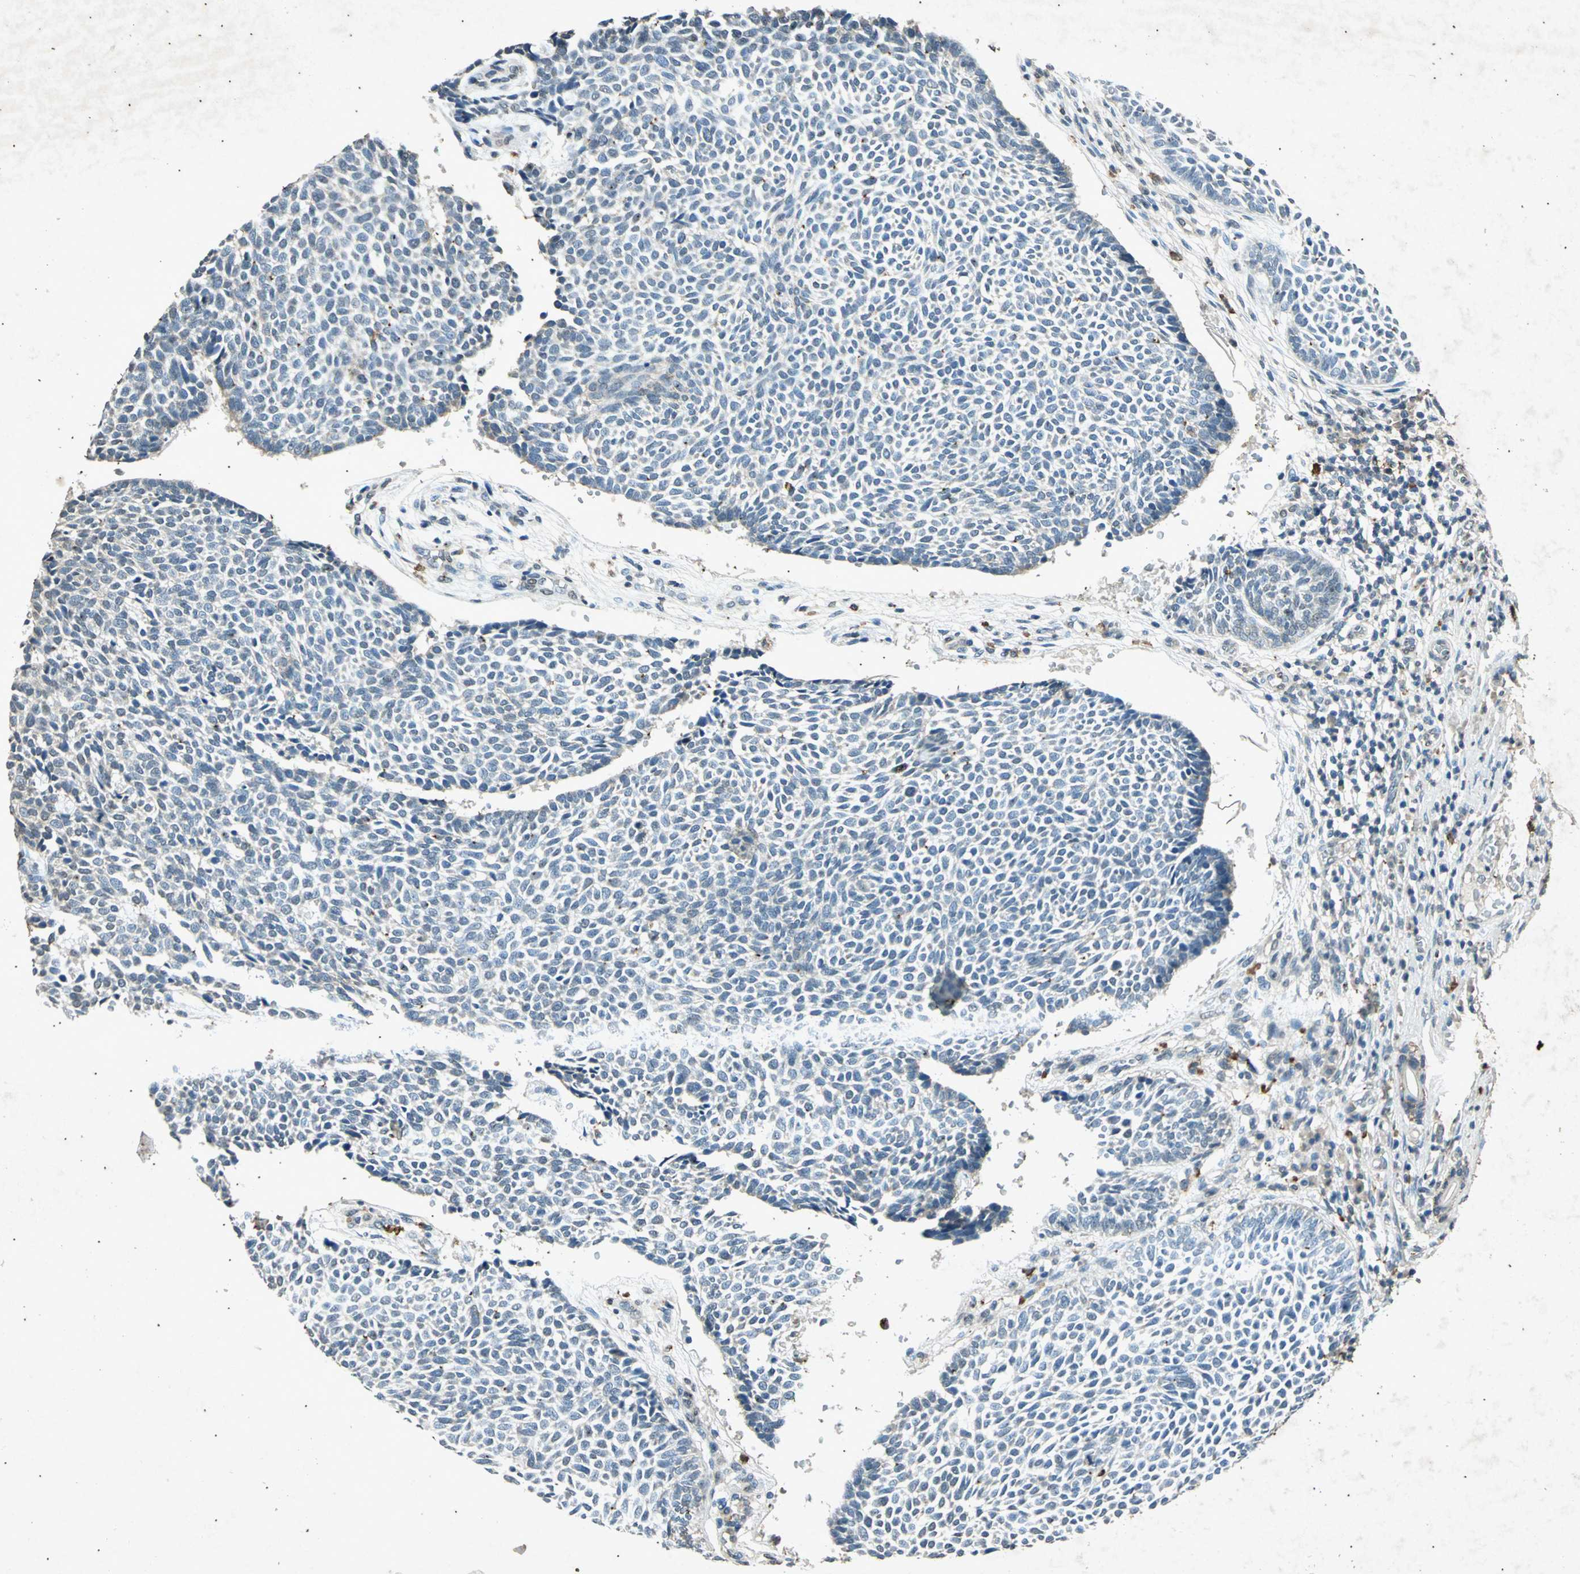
{"staining": {"intensity": "negative", "quantity": "none", "location": "none"}, "tissue": "skin cancer", "cell_type": "Tumor cells", "image_type": "cancer", "snomed": [{"axis": "morphology", "description": "Normal tissue, NOS"}, {"axis": "morphology", "description": "Basal cell carcinoma"}, {"axis": "topography", "description": "Skin"}], "caption": "Micrograph shows no significant protein positivity in tumor cells of basal cell carcinoma (skin).", "gene": "PSEN1", "patient": {"sex": "male", "age": 87}}